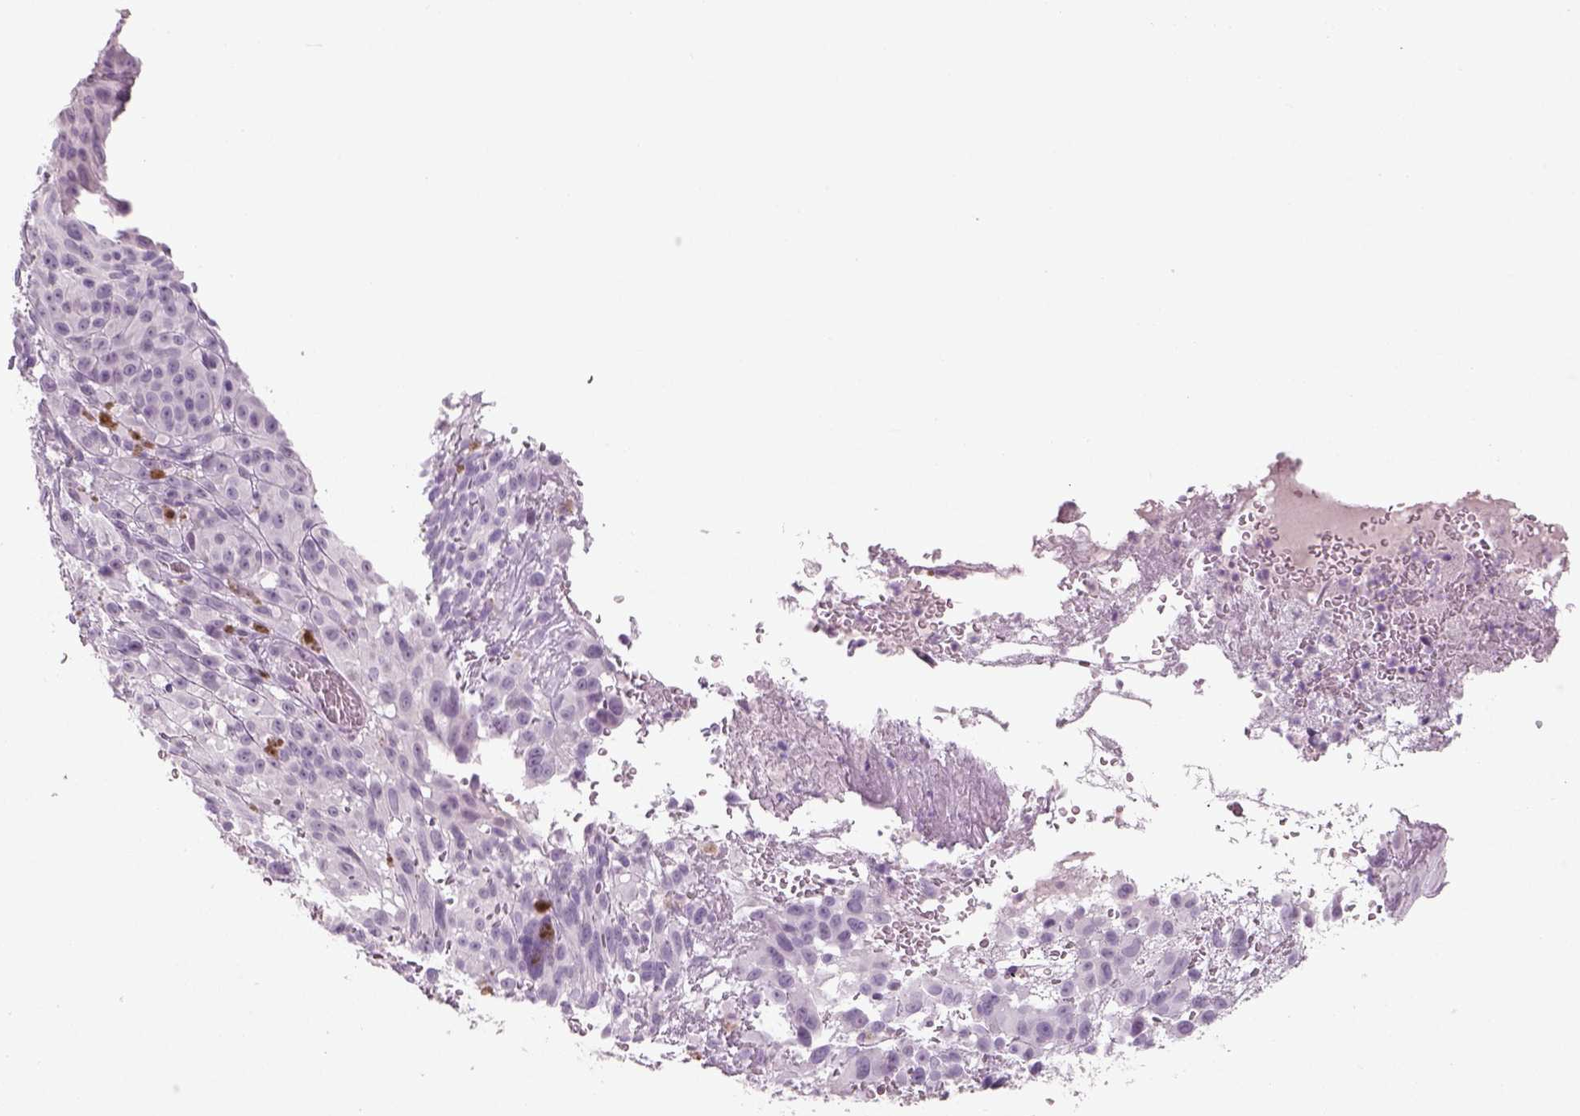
{"staining": {"intensity": "negative", "quantity": "none", "location": "none"}, "tissue": "melanoma", "cell_type": "Tumor cells", "image_type": "cancer", "snomed": [{"axis": "morphology", "description": "Malignant melanoma, NOS"}, {"axis": "topography", "description": "Skin"}], "caption": "There is no significant expression in tumor cells of melanoma.", "gene": "SLC6A2", "patient": {"sex": "male", "age": 83}}